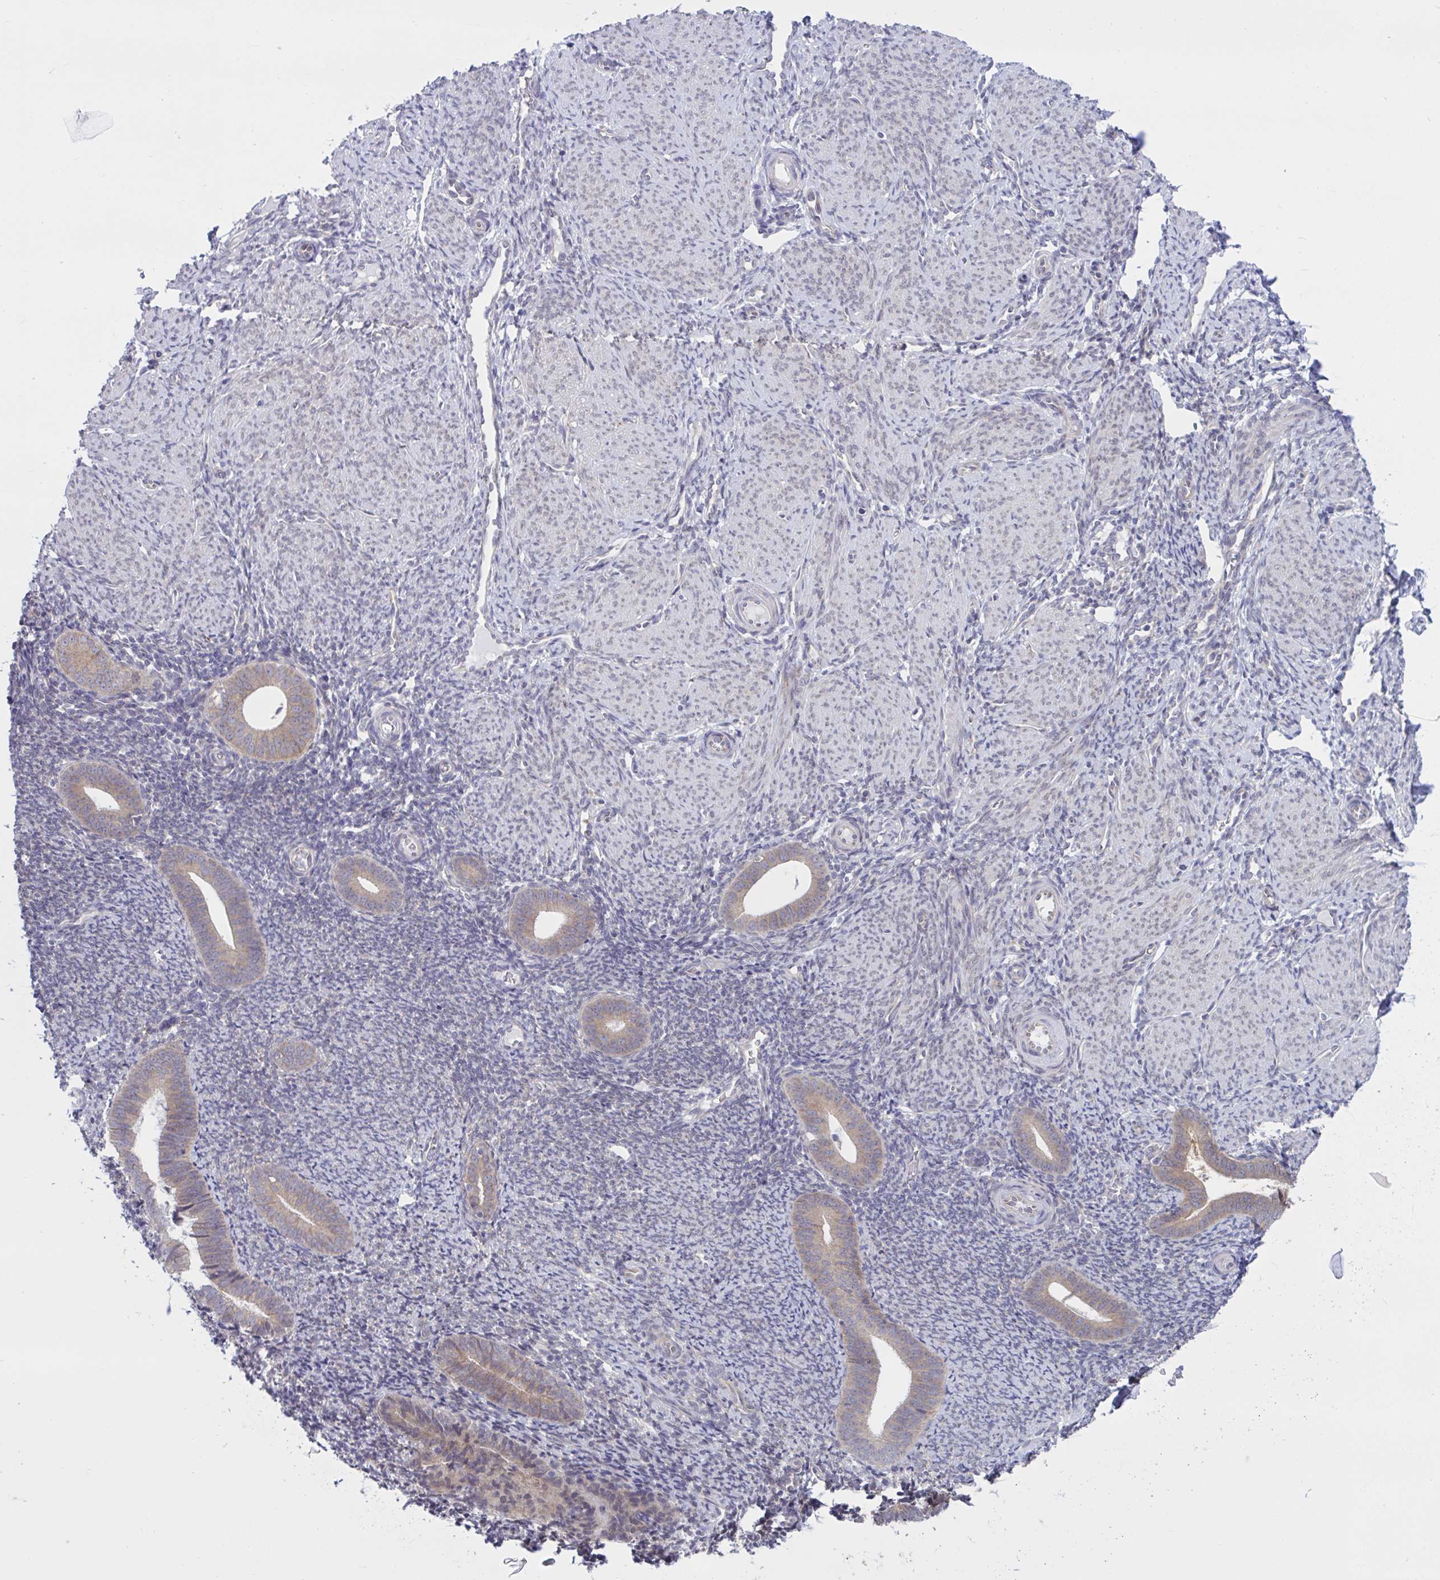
{"staining": {"intensity": "moderate", "quantity": "<25%", "location": "cytoplasmic/membranous"}, "tissue": "endometrium", "cell_type": "Cells in endometrial stroma", "image_type": "normal", "snomed": [{"axis": "morphology", "description": "Normal tissue, NOS"}, {"axis": "topography", "description": "Endometrium"}], "caption": "Normal endometrium exhibits moderate cytoplasmic/membranous staining in about <25% of cells in endometrial stroma (DAB IHC with brightfield microscopy, high magnification)..", "gene": "CAMLG", "patient": {"sex": "female", "age": 39}}